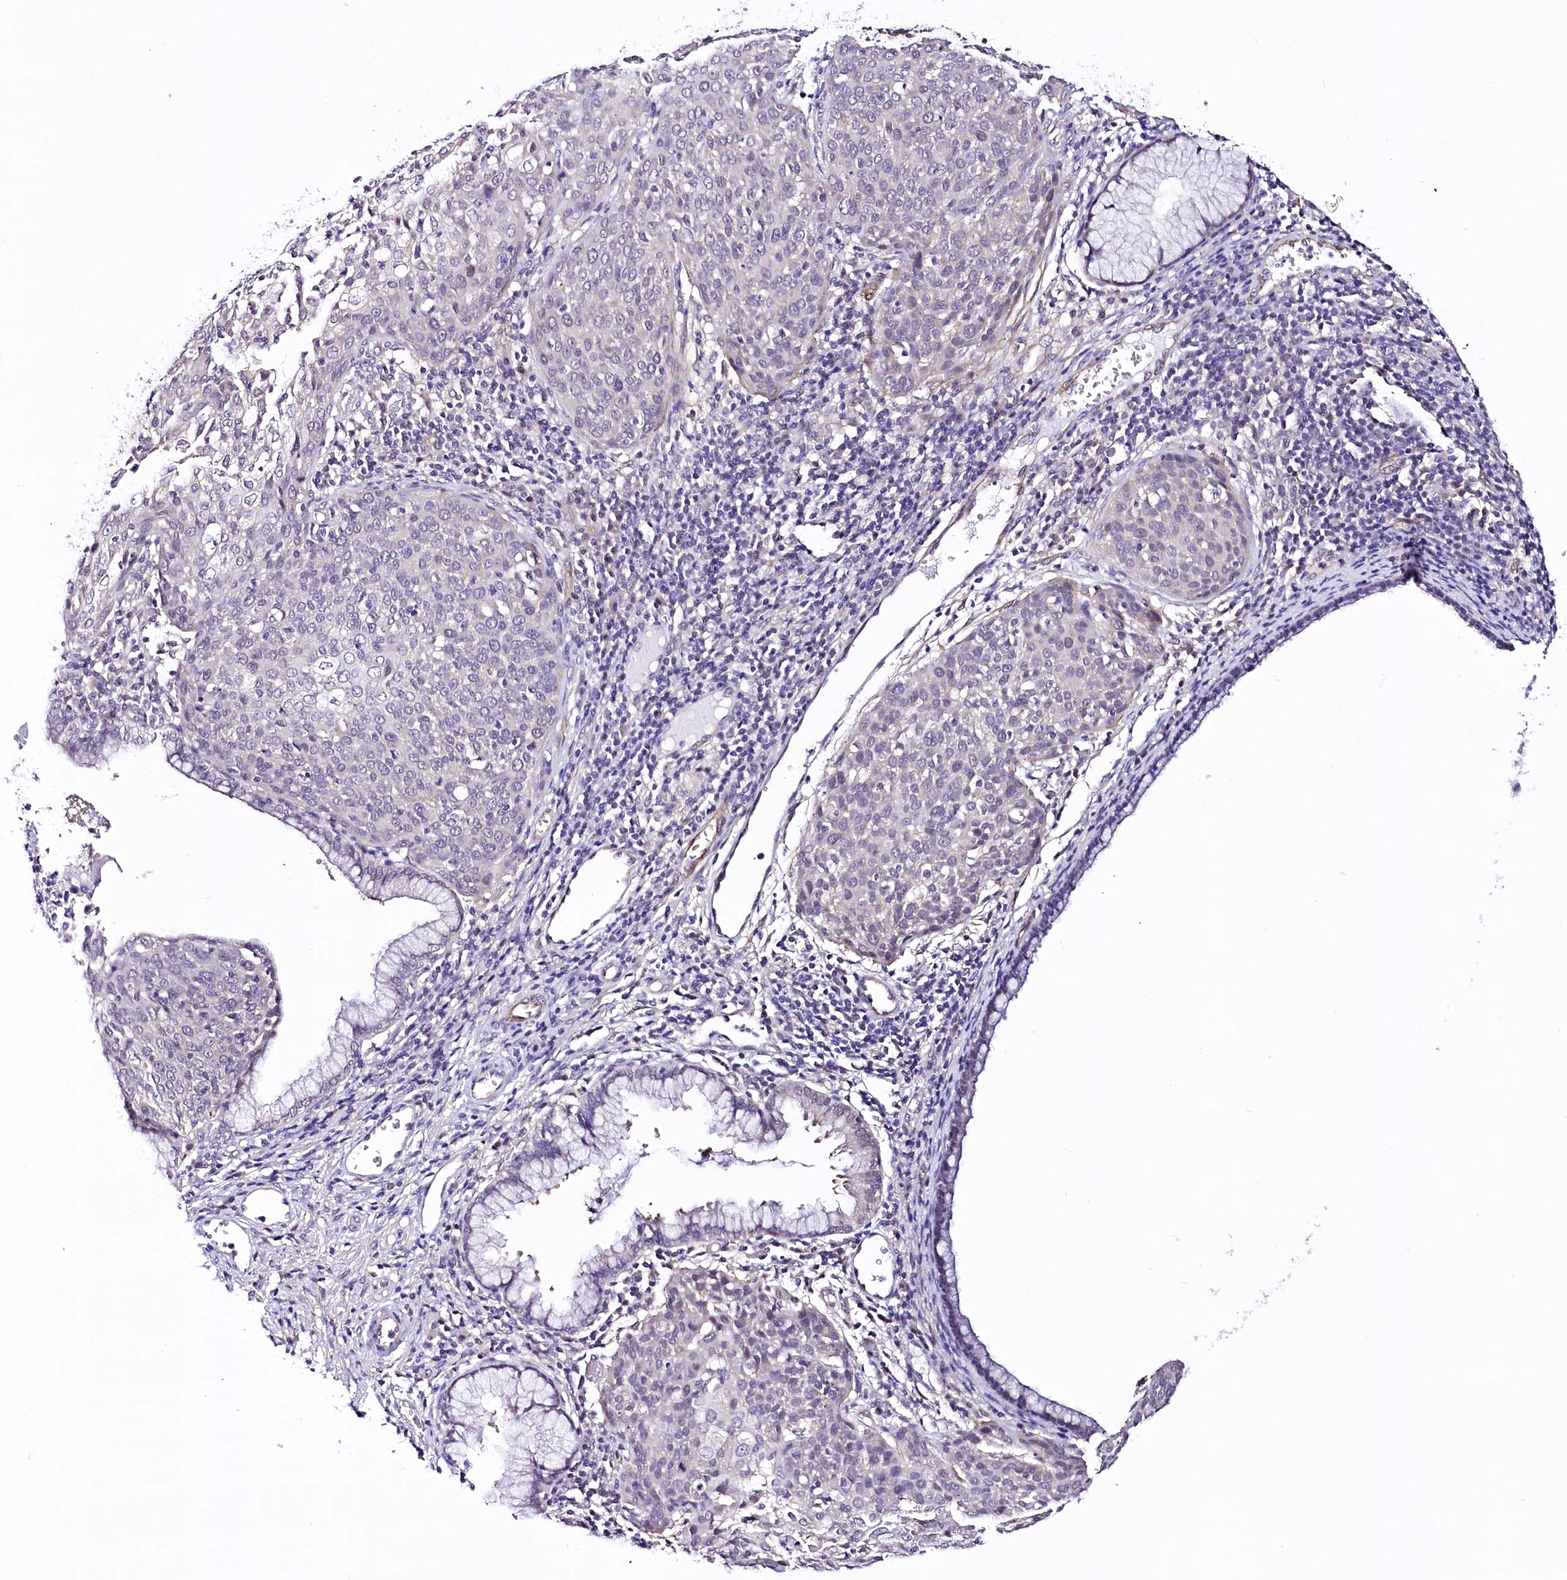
{"staining": {"intensity": "negative", "quantity": "none", "location": "none"}, "tissue": "cervical cancer", "cell_type": "Tumor cells", "image_type": "cancer", "snomed": [{"axis": "morphology", "description": "Squamous cell carcinoma, NOS"}, {"axis": "topography", "description": "Cervix"}], "caption": "Immunohistochemistry (IHC) of human cervical cancer reveals no positivity in tumor cells.", "gene": "PPP2R5B", "patient": {"sex": "female", "age": 38}}